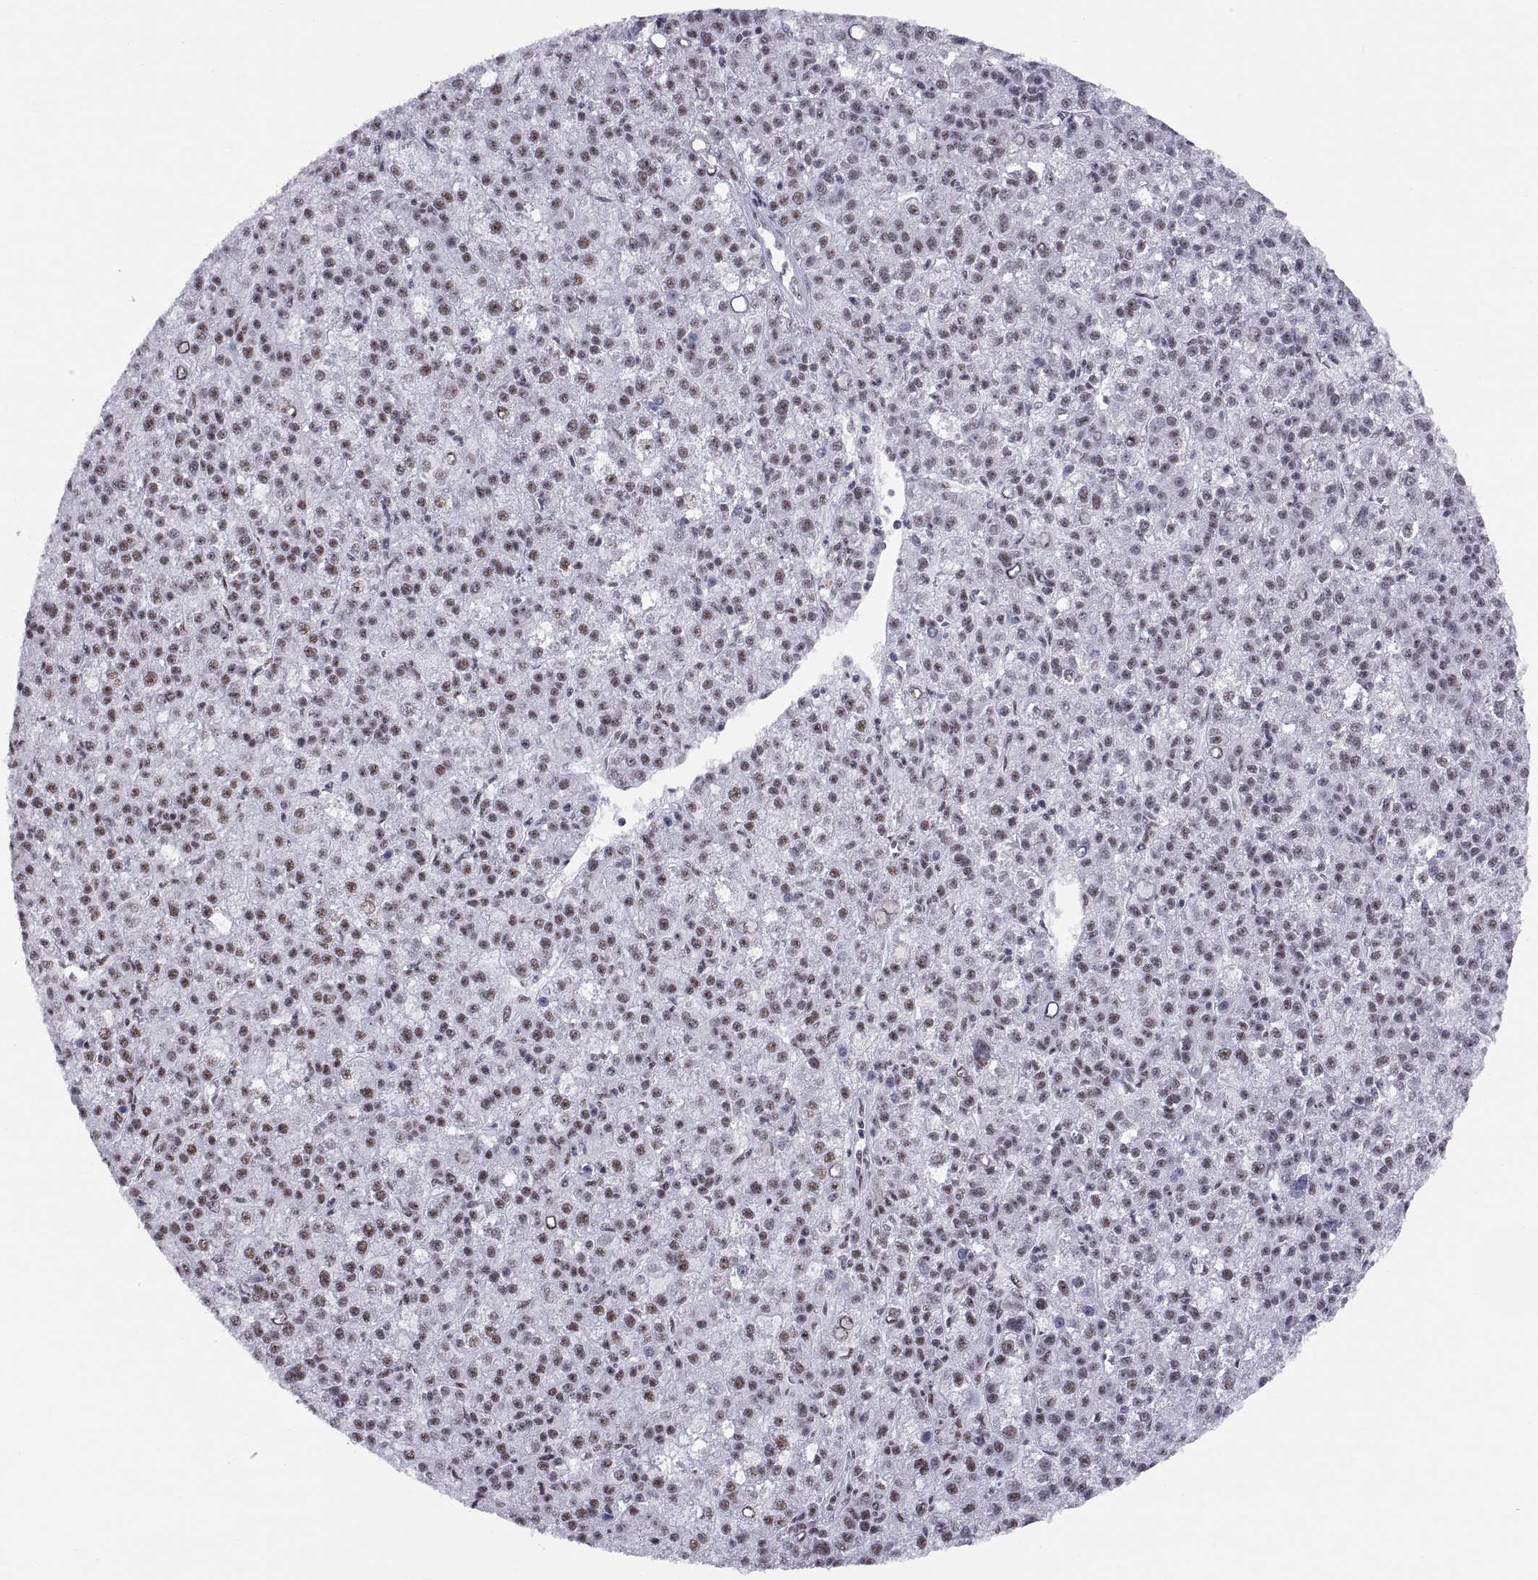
{"staining": {"intensity": "moderate", "quantity": ">75%", "location": "nuclear"}, "tissue": "liver cancer", "cell_type": "Tumor cells", "image_type": "cancer", "snomed": [{"axis": "morphology", "description": "Carcinoma, Hepatocellular, NOS"}, {"axis": "topography", "description": "Liver"}], "caption": "Immunohistochemistry (IHC) image of liver cancer (hepatocellular carcinoma) stained for a protein (brown), which exhibits medium levels of moderate nuclear expression in approximately >75% of tumor cells.", "gene": "NEUROD6", "patient": {"sex": "female", "age": 60}}